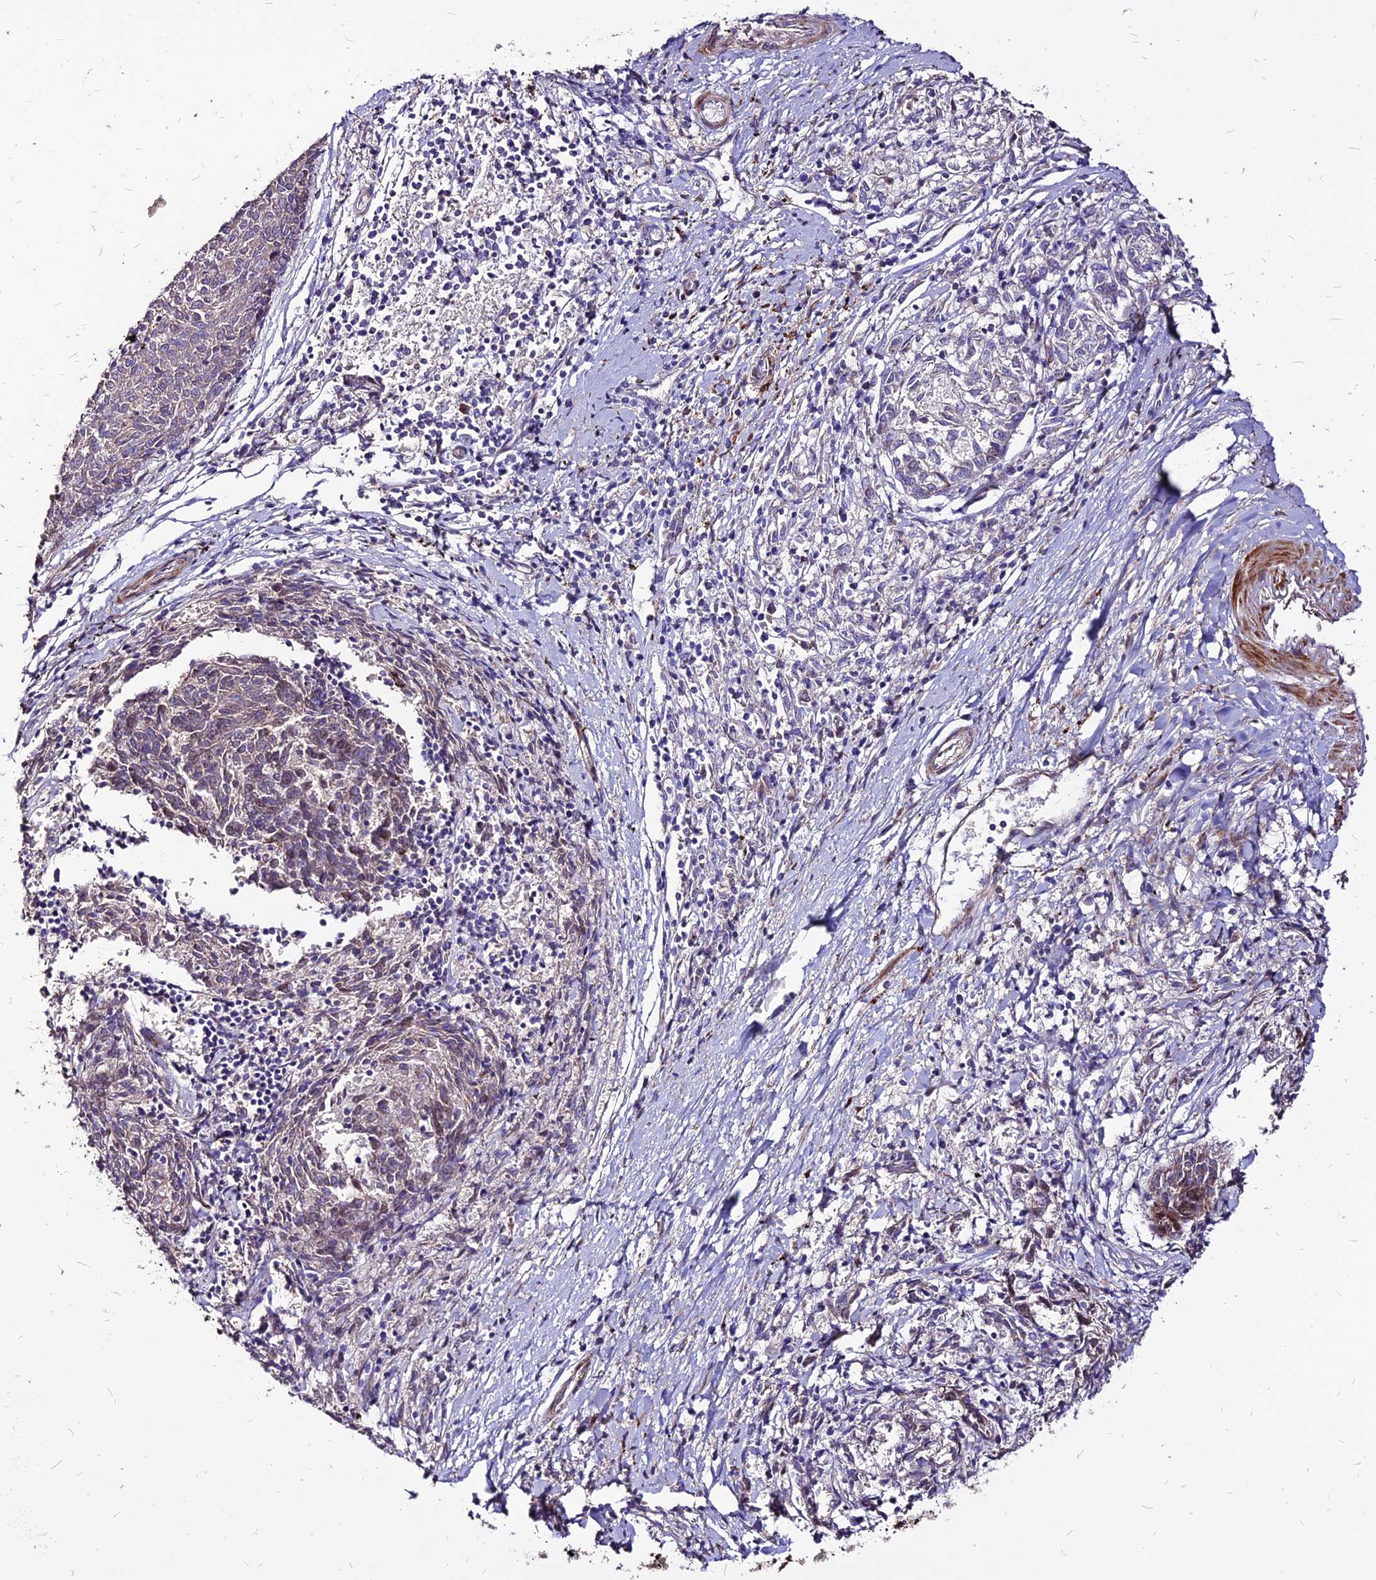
{"staining": {"intensity": "negative", "quantity": "none", "location": "none"}, "tissue": "melanoma", "cell_type": "Tumor cells", "image_type": "cancer", "snomed": [{"axis": "morphology", "description": "Malignant melanoma, NOS"}, {"axis": "topography", "description": "Skin"}], "caption": "Immunohistochemical staining of melanoma reveals no significant staining in tumor cells.", "gene": "RIMOC1", "patient": {"sex": "female", "age": 72}}